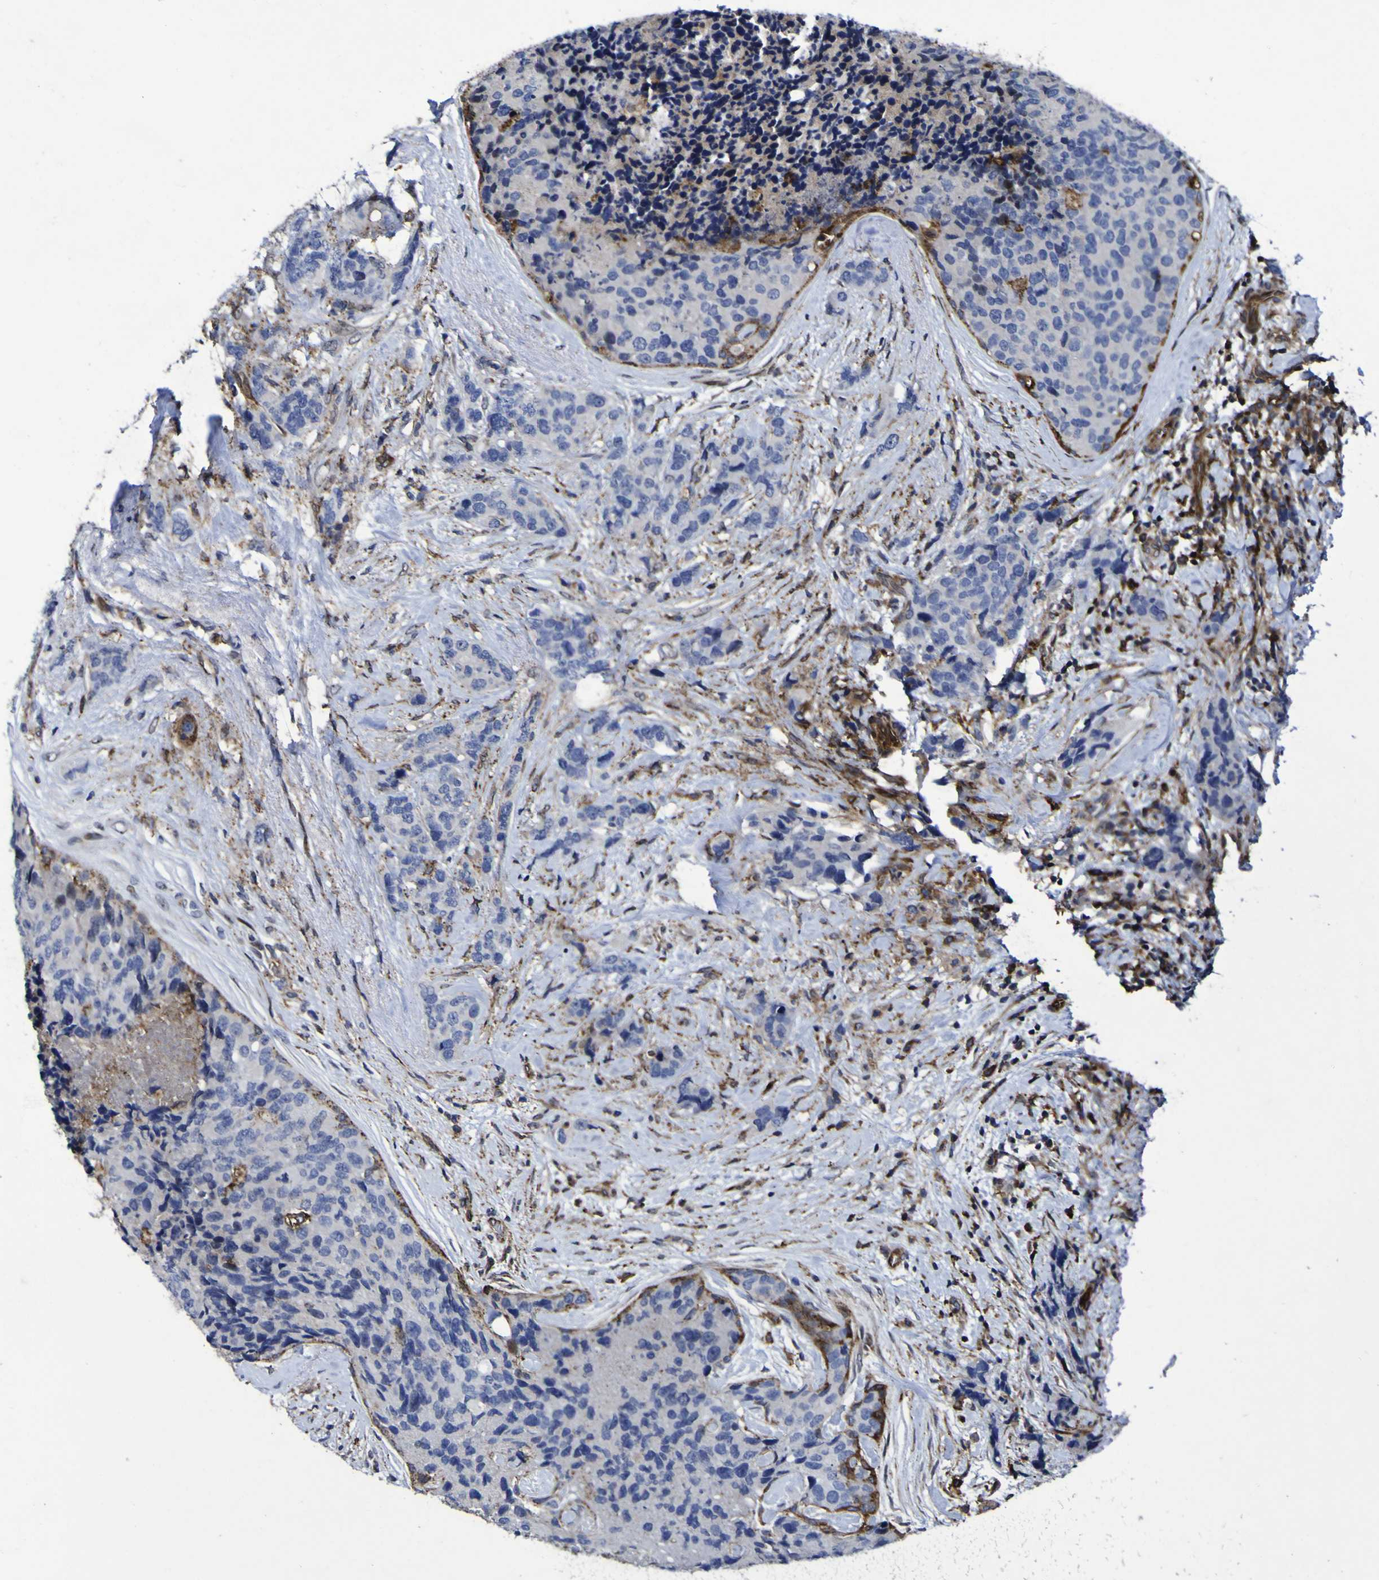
{"staining": {"intensity": "negative", "quantity": "none", "location": "none"}, "tissue": "breast cancer", "cell_type": "Tumor cells", "image_type": "cancer", "snomed": [{"axis": "morphology", "description": "Lobular carcinoma"}, {"axis": "topography", "description": "Breast"}], "caption": "This is an immunohistochemistry (IHC) photomicrograph of human breast lobular carcinoma. There is no staining in tumor cells.", "gene": "MGLL", "patient": {"sex": "female", "age": 59}}